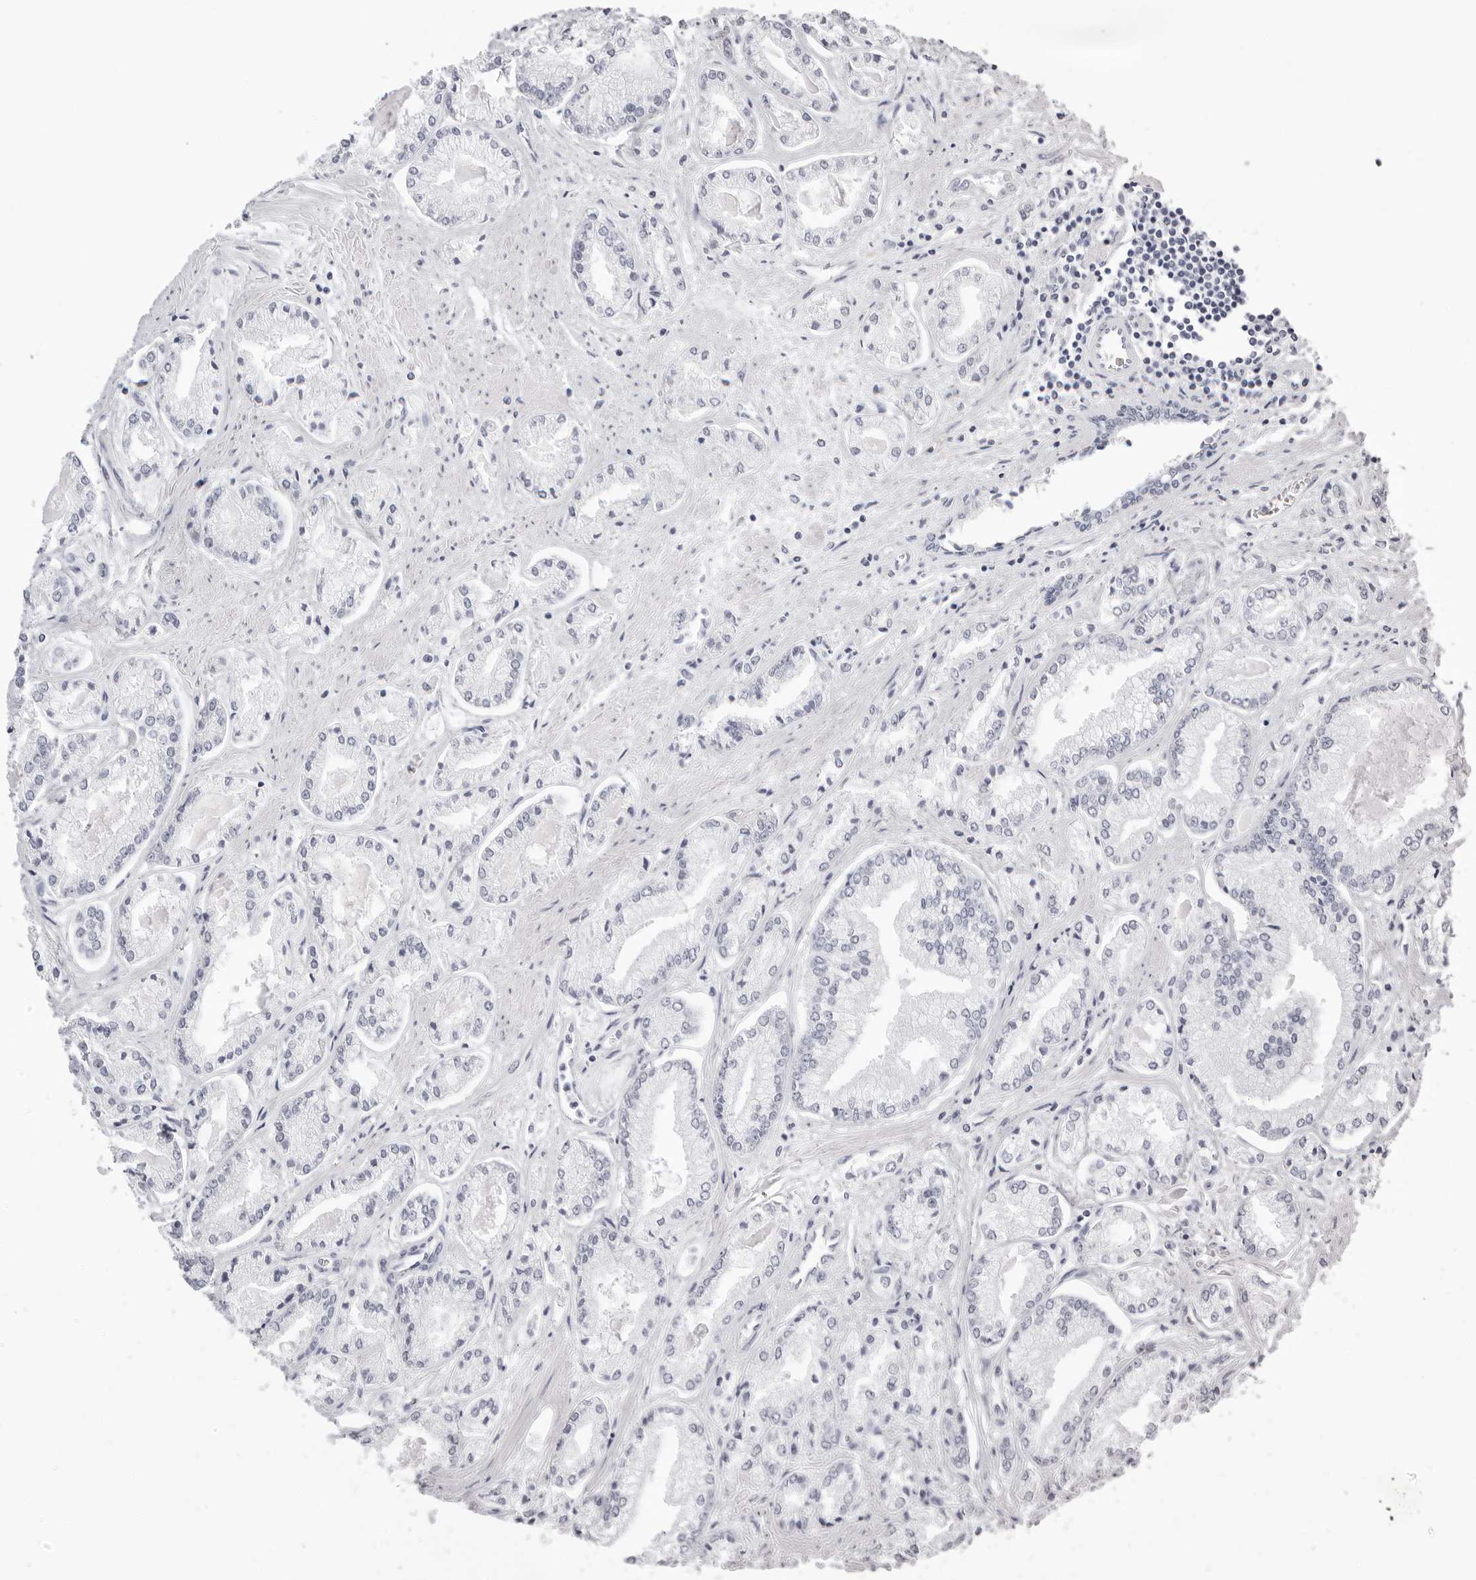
{"staining": {"intensity": "negative", "quantity": "none", "location": "none"}, "tissue": "prostate cancer", "cell_type": "Tumor cells", "image_type": "cancer", "snomed": [{"axis": "morphology", "description": "Adenocarcinoma, Low grade"}, {"axis": "topography", "description": "Prostate"}], "caption": "A micrograph of prostate cancer stained for a protein displays no brown staining in tumor cells. Brightfield microscopy of immunohistochemistry (IHC) stained with DAB (3,3'-diaminobenzidine) (brown) and hematoxylin (blue), captured at high magnification.", "gene": "RHO", "patient": {"sex": "male", "age": 52}}